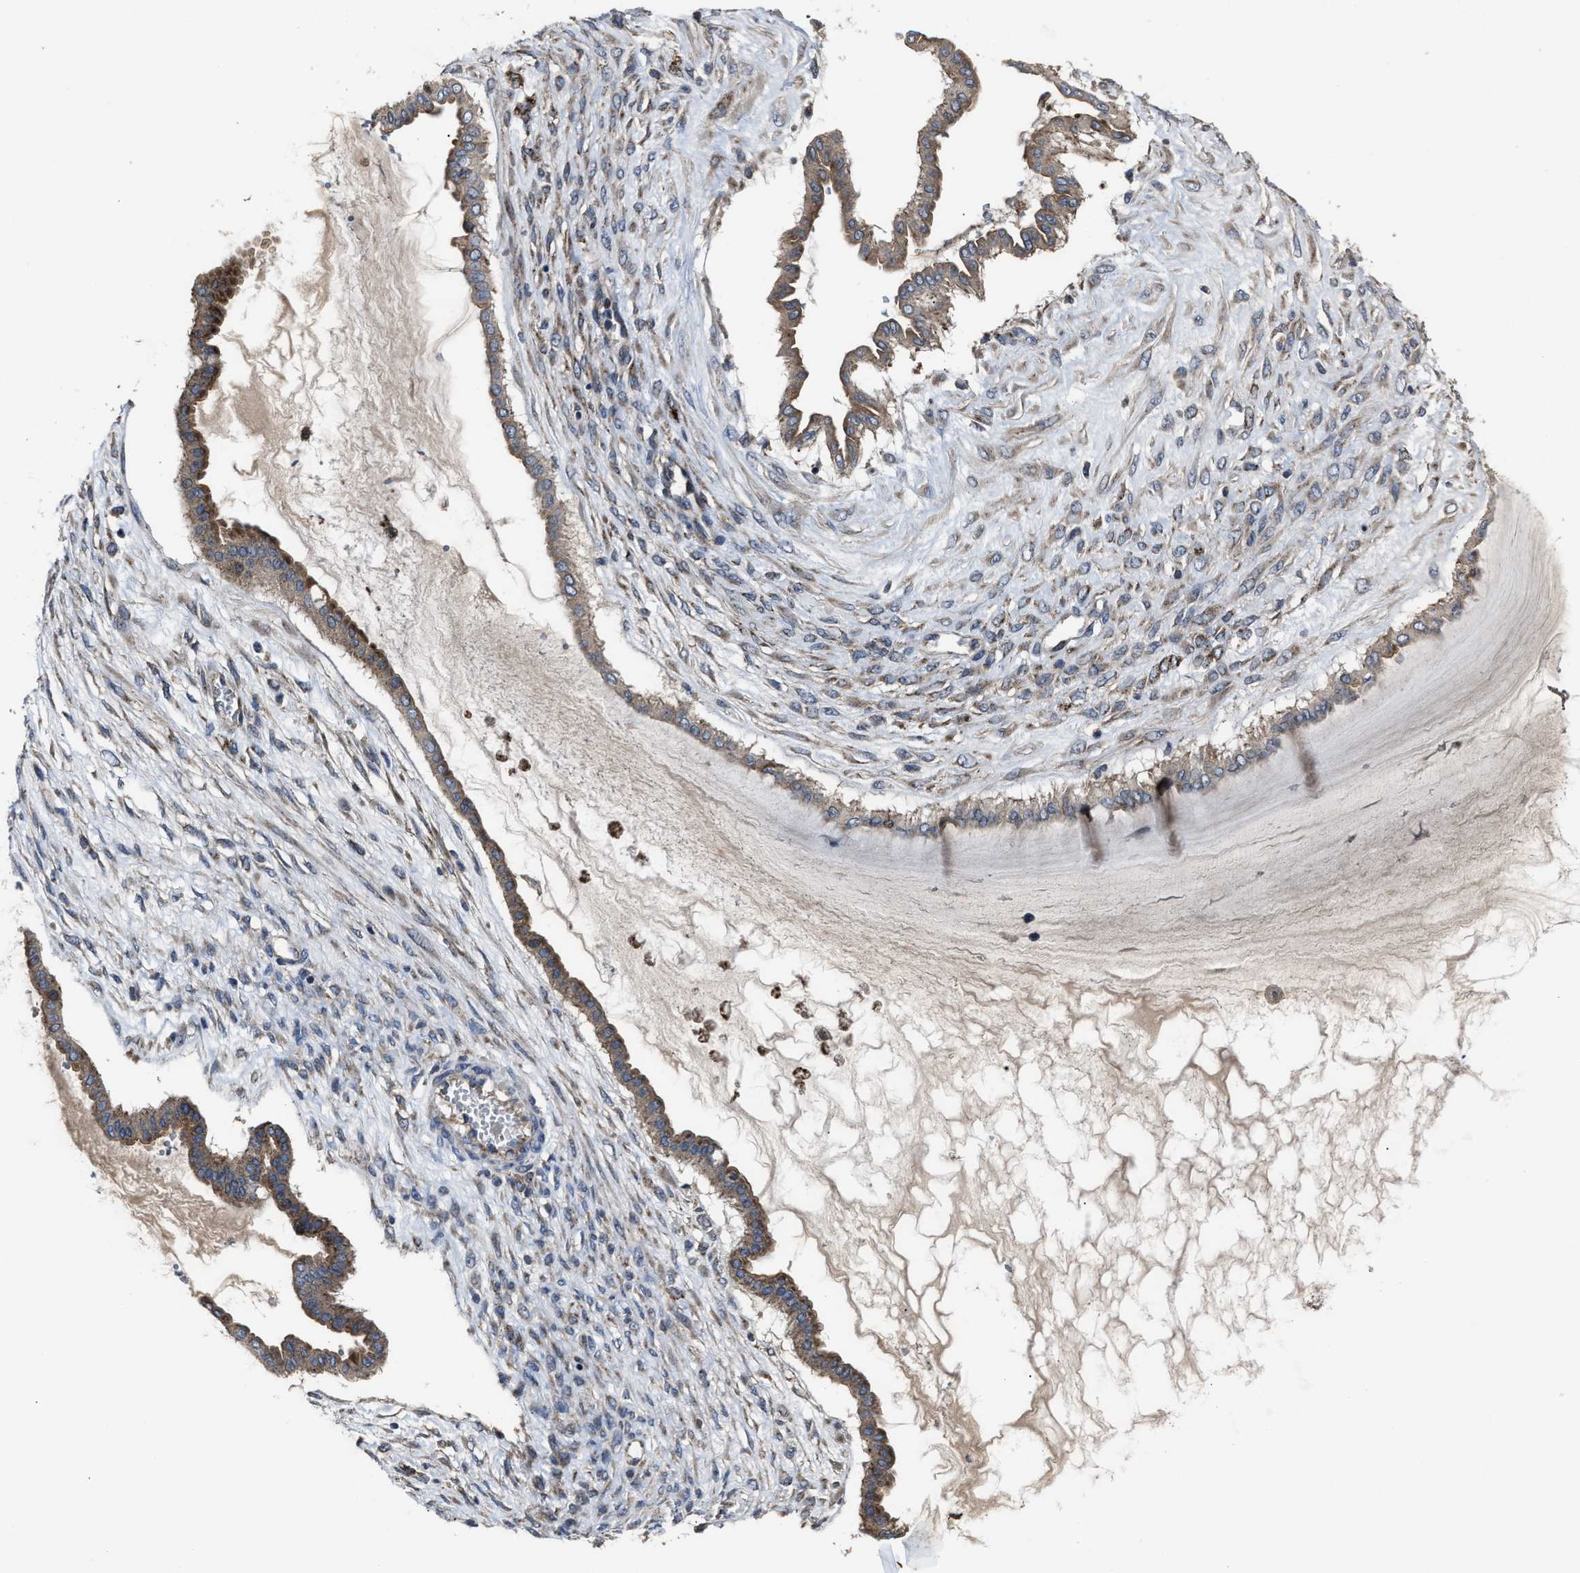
{"staining": {"intensity": "moderate", "quantity": ">75%", "location": "cytoplasmic/membranous"}, "tissue": "ovarian cancer", "cell_type": "Tumor cells", "image_type": "cancer", "snomed": [{"axis": "morphology", "description": "Cystadenocarcinoma, mucinous, NOS"}, {"axis": "topography", "description": "Ovary"}], "caption": "Immunohistochemical staining of mucinous cystadenocarcinoma (ovarian) exhibits medium levels of moderate cytoplasmic/membranous expression in about >75% of tumor cells.", "gene": "PASK", "patient": {"sex": "female", "age": 73}}